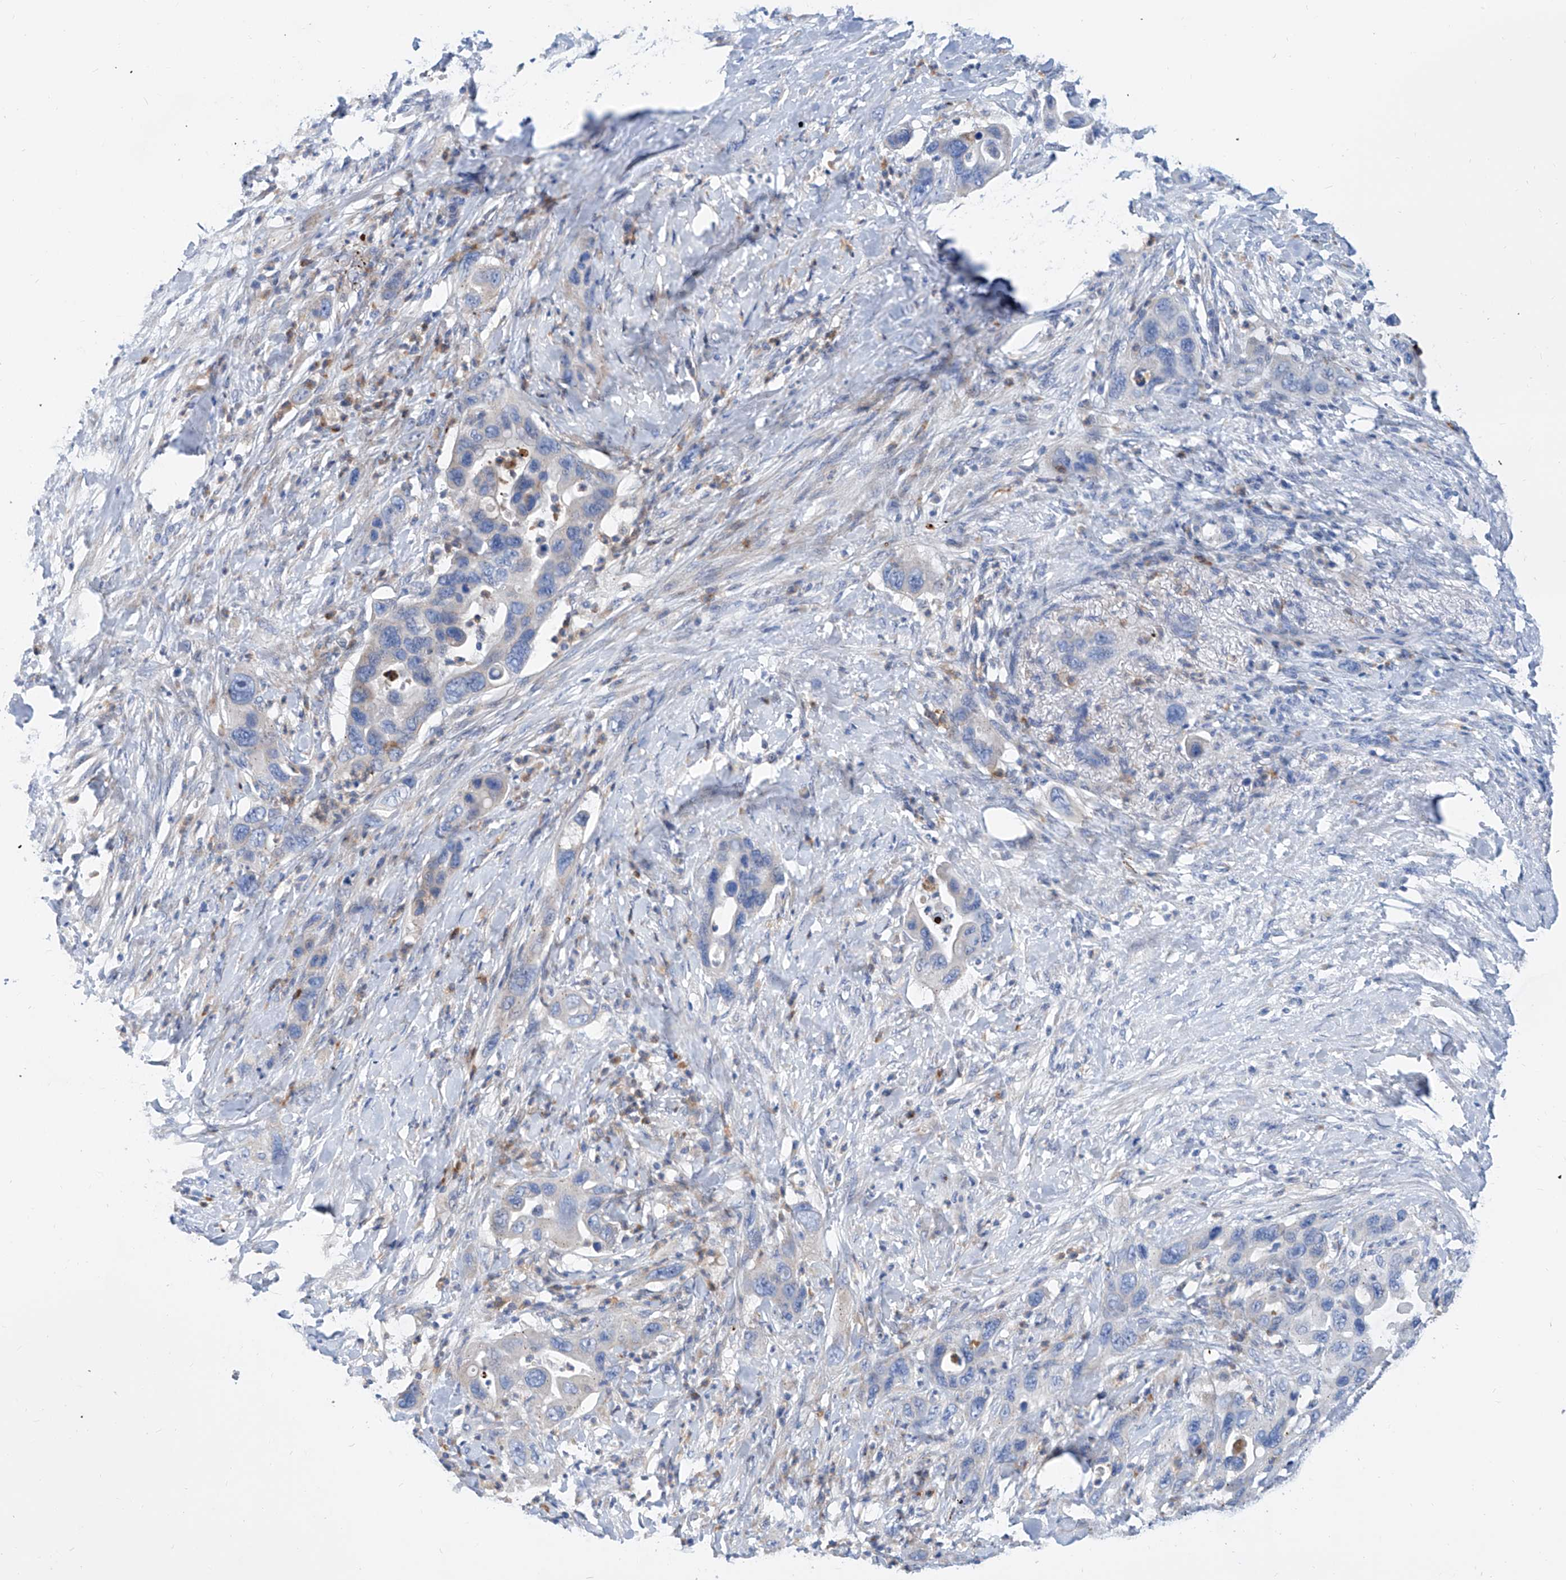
{"staining": {"intensity": "negative", "quantity": "none", "location": "none"}, "tissue": "pancreatic cancer", "cell_type": "Tumor cells", "image_type": "cancer", "snomed": [{"axis": "morphology", "description": "Adenocarcinoma, NOS"}, {"axis": "topography", "description": "Pancreas"}], "caption": "A high-resolution histopathology image shows IHC staining of pancreatic cancer, which exhibits no significant staining in tumor cells.", "gene": "SLC25A29", "patient": {"sex": "female", "age": 71}}